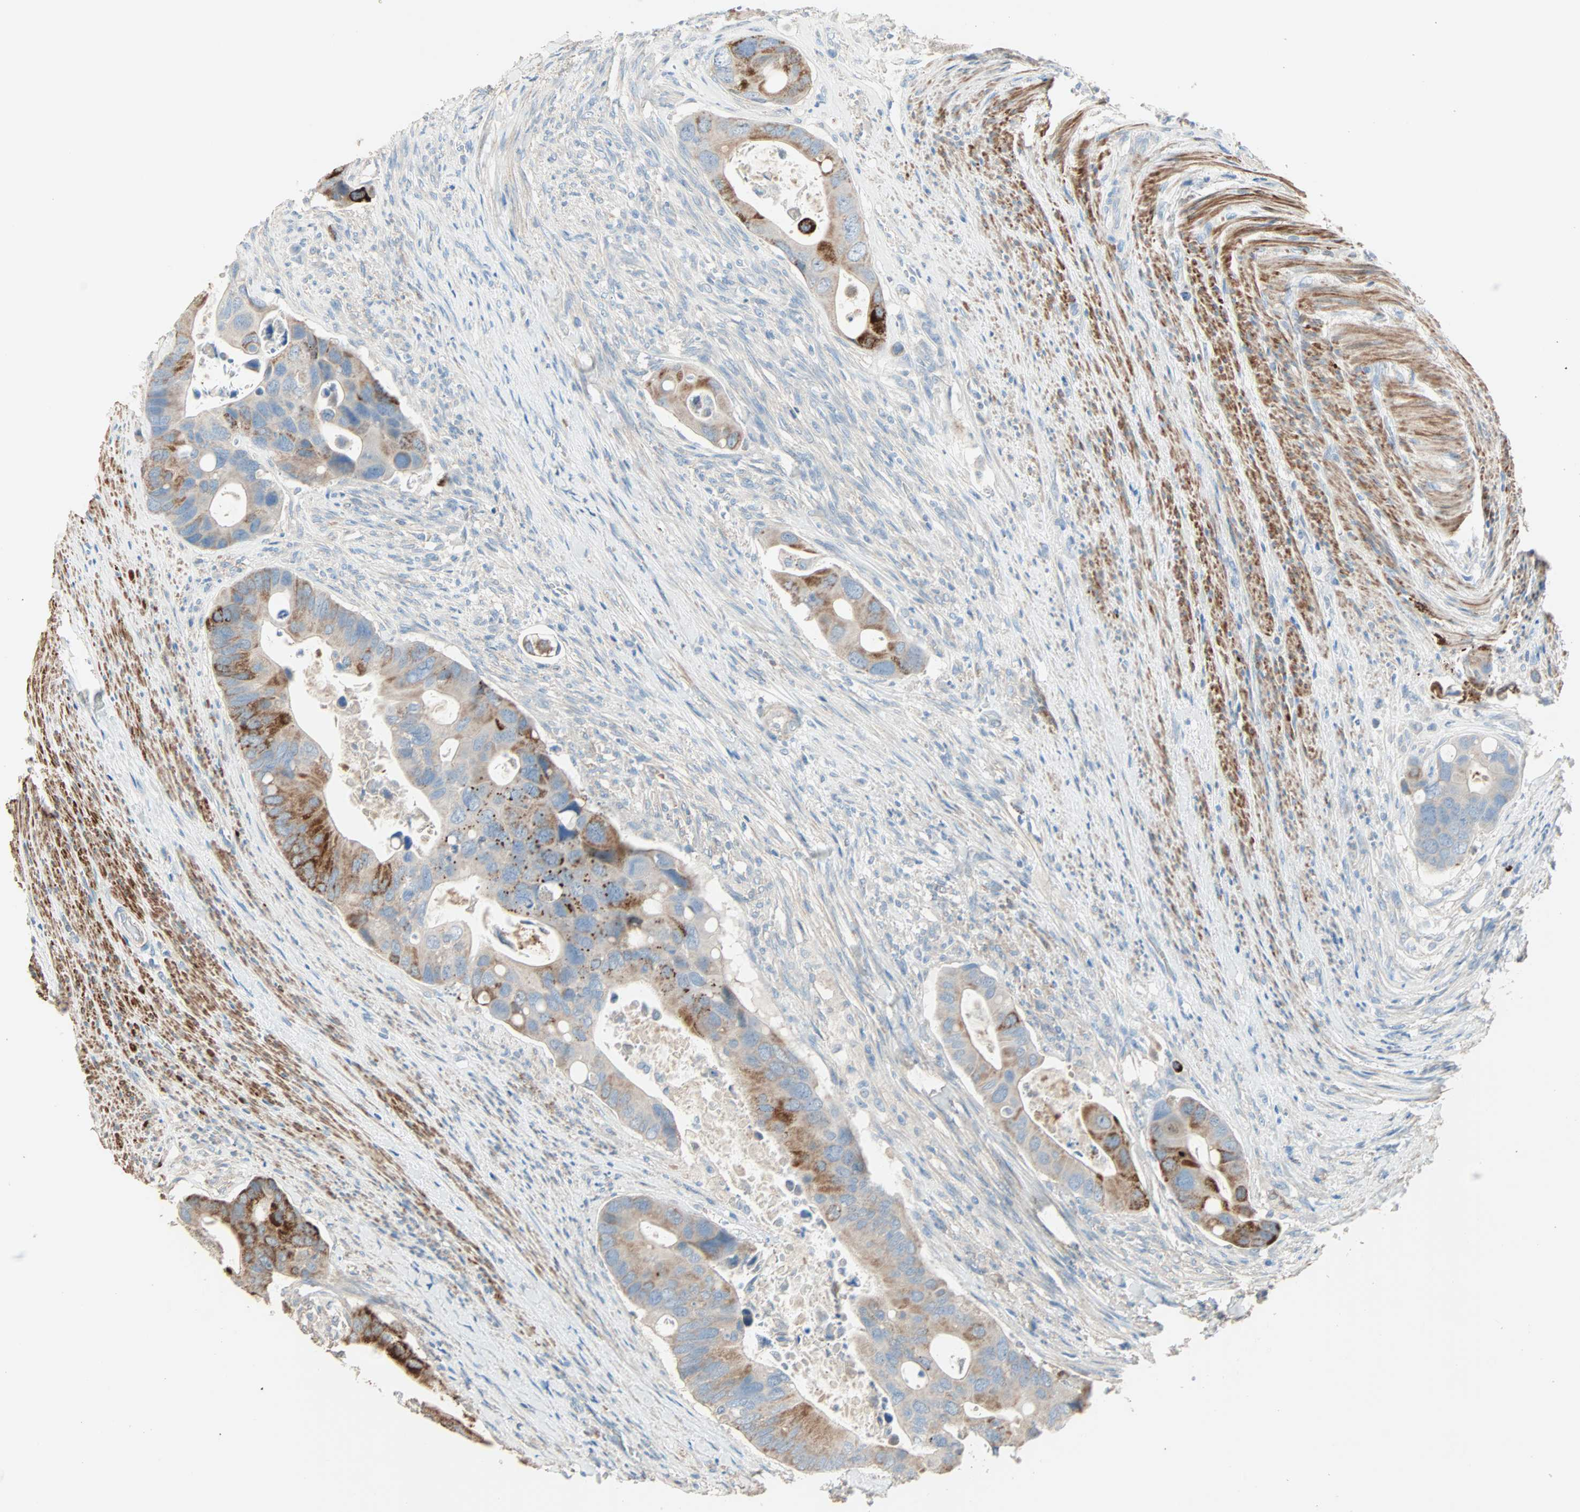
{"staining": {"intensity": "strong", "quantity": "25%-75%", "location": "cytoplasmic/membranous"}, "tissue": "colorectal cancer", "cell_type": "Tumor cells", "image_type": "cancer", "snomed": [{"axis": "morphology", "description": "Adenocarcinoma, NOS"}, {"axis": "topography", "description": "Rectum"}], "caption": "IHC of colorectal cancer exhibits high levels of strong cytoplasmic/membranous expression in about 25%-75% of tumor cells.", "gene": "ACVRL1", "patient": {"sex": "female", "age": 57}}